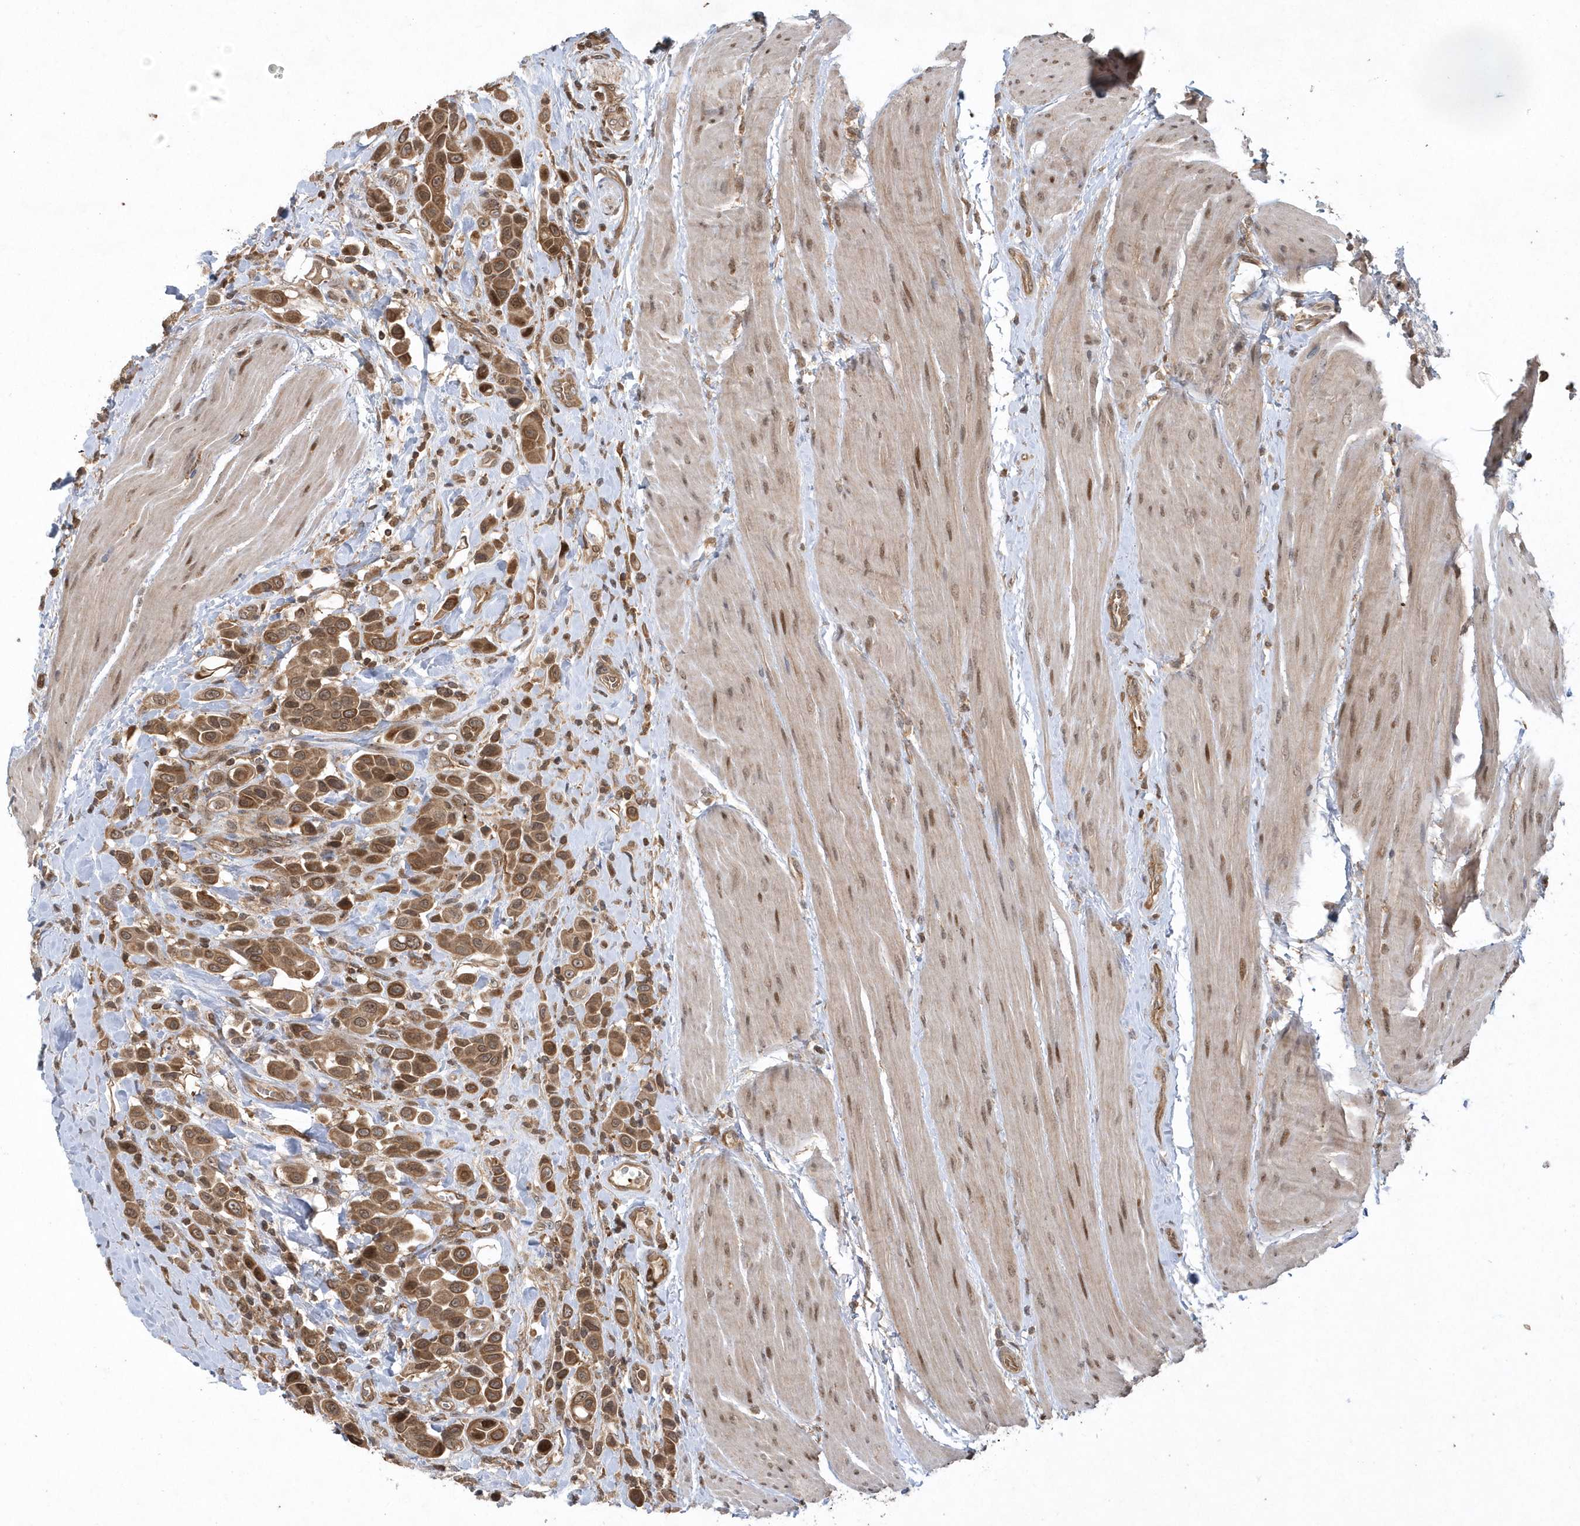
{"staining": {"intensity": "moderate", "quantity": ">75%", "location": "cytoplasmic/membranous"}, "tissue": "urothelial cancer", "cell_type": "Tumor cells", "image_type": "cancer", "snomed": [{"axis": "morphology", "description": "Urothelial carcinoma, High grade"}, {"axis": "topography", "description": "Urinary bladder"}], "caption": "Urothelial carcinoma (high-grade) stained with immunohistochemistry (IHC) exhibits moderate cytoplasmic/membranous expression in about >75% of tumor cells. Nuclei are stained in blue.", "gene": "ACYP1", "patient": {"sex": "male", "age": 50}}